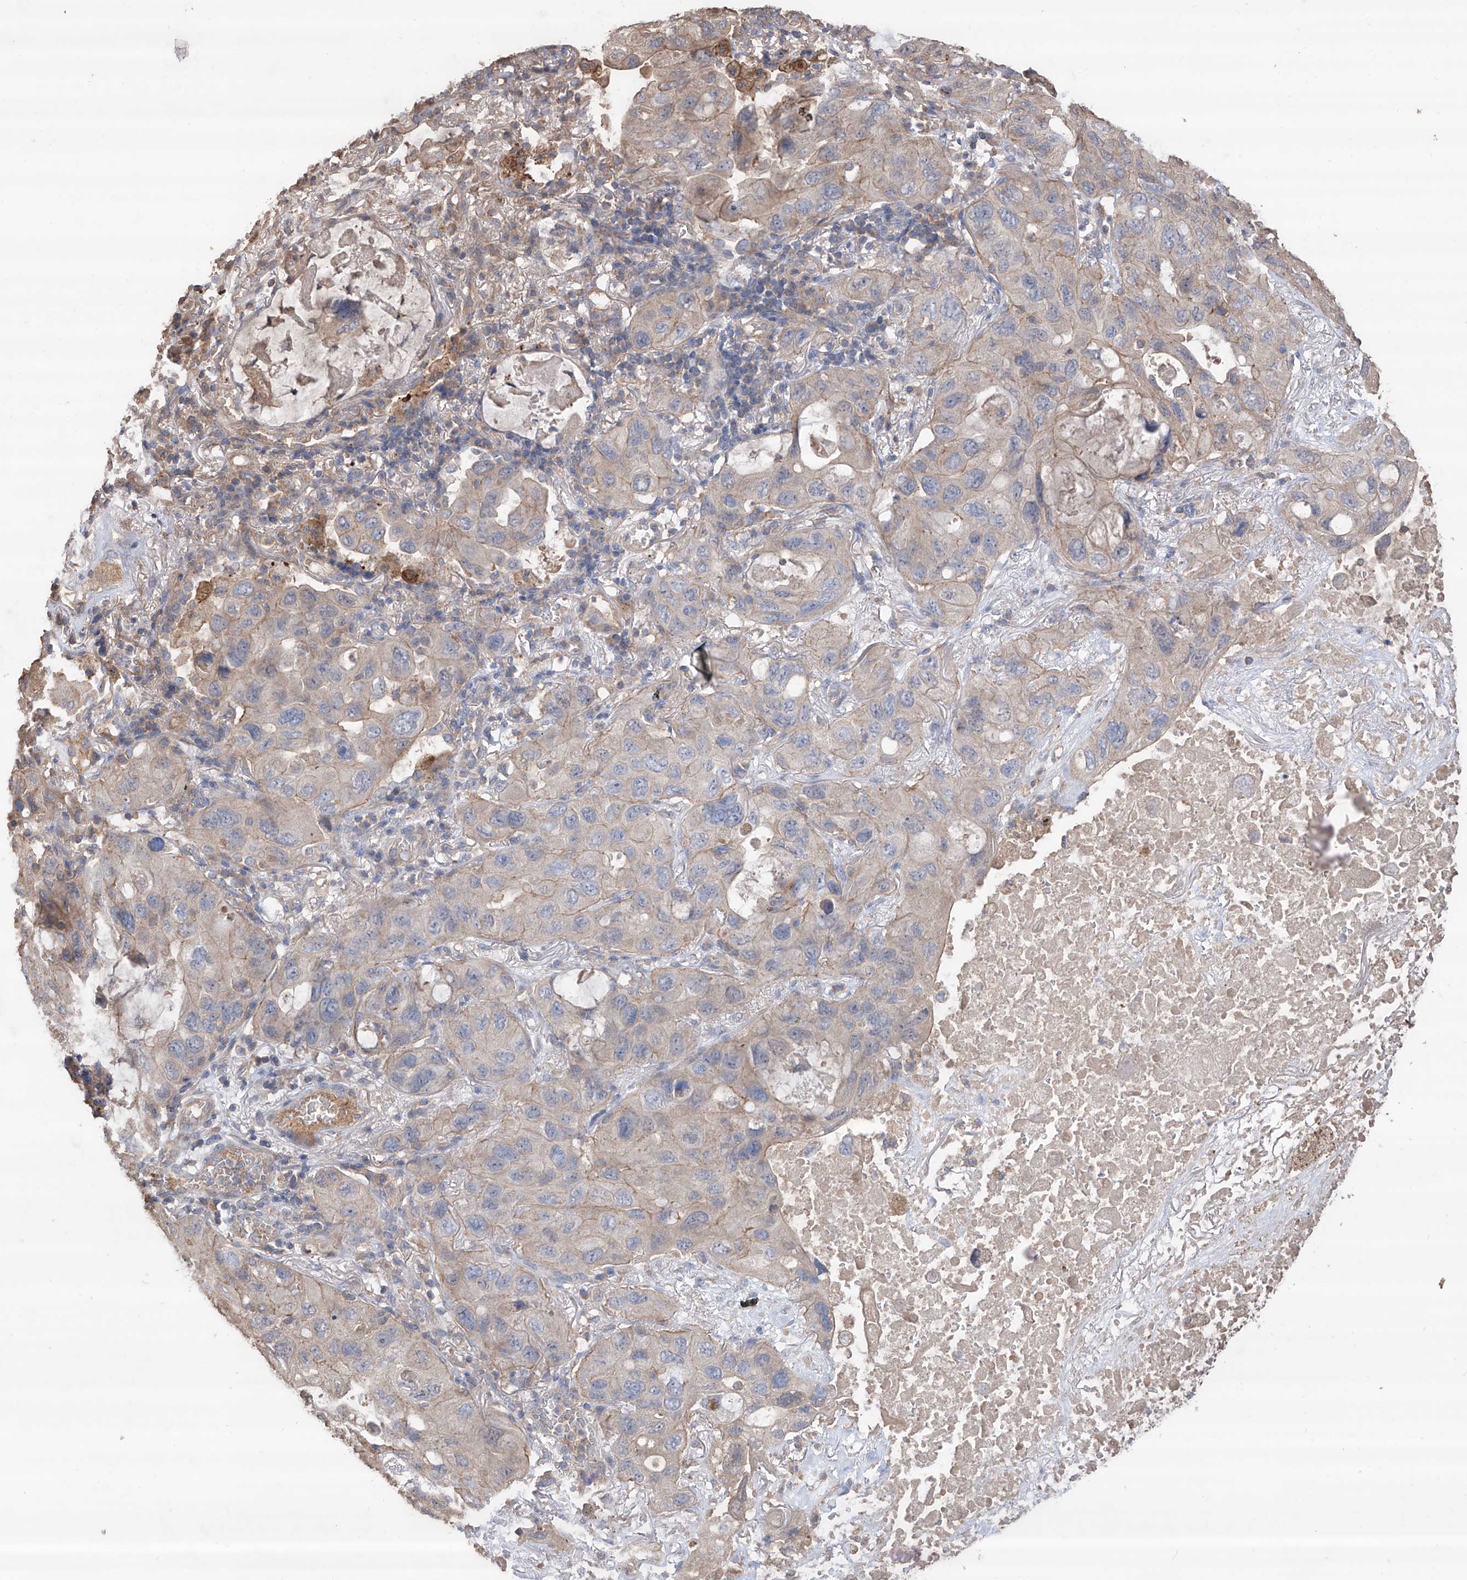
{"staining": {"intensity": "weak", "quantity": "<25%", "location": "cytoplasmic/membranous"}, "tissue": "lung cancer", "cell_type": "Tumor cells", "image_type": "cancer", "snomed": [{"axis": "morphology", "description": "Squamous cell carcinoma, NOS"}, {"axis": "topography", "description": "Lung"}], "caption": "A histopathology image of lung cancer stained for a protein exhibits no brown staining in tumor cells.", "gene": "EDN1", "patient": {"sex": "female", "age": 73}}